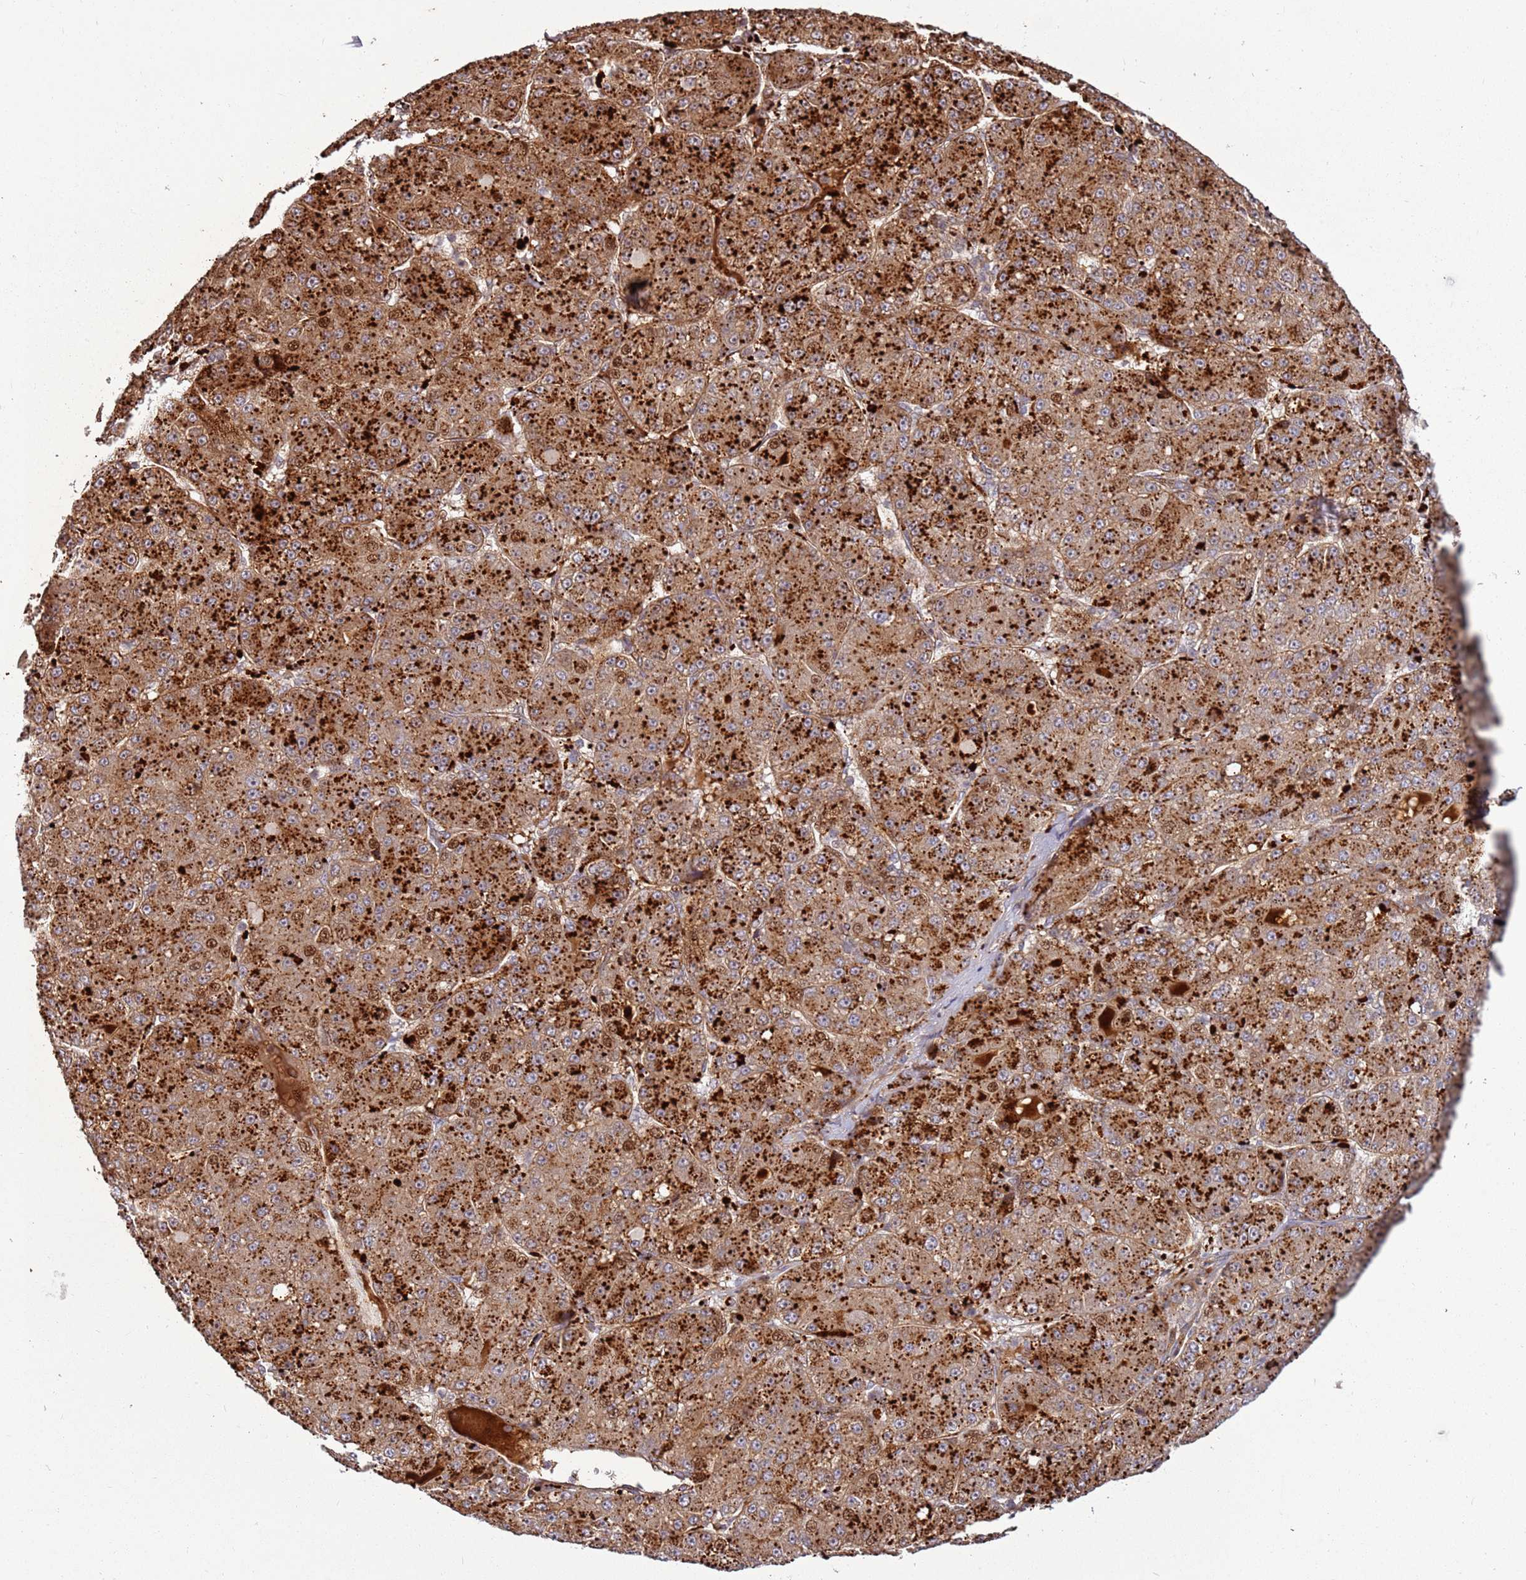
{"staining": {"intensity": "strong", "quantity": ">75%", "location": "cytoplasmic/membranous"}, "tissue": "liver cancer", "cell_type": "Tumor cells", "image_type": "cancer", "snomed": [{"axis": "morphology", "description": "Carcinoma, Hepatocellular, NOS"}, {"axis": "topography", "description": "Liver"}], "caption": "Protein positivity by immunohistochemistry shows strong cytoplasmic/membranous positivity in approximately >75% of tumor cells in hepatocellular carcinoma (liver).", "gene": "RHBDL1", "patient": {"sex": "male", "age": 67}}